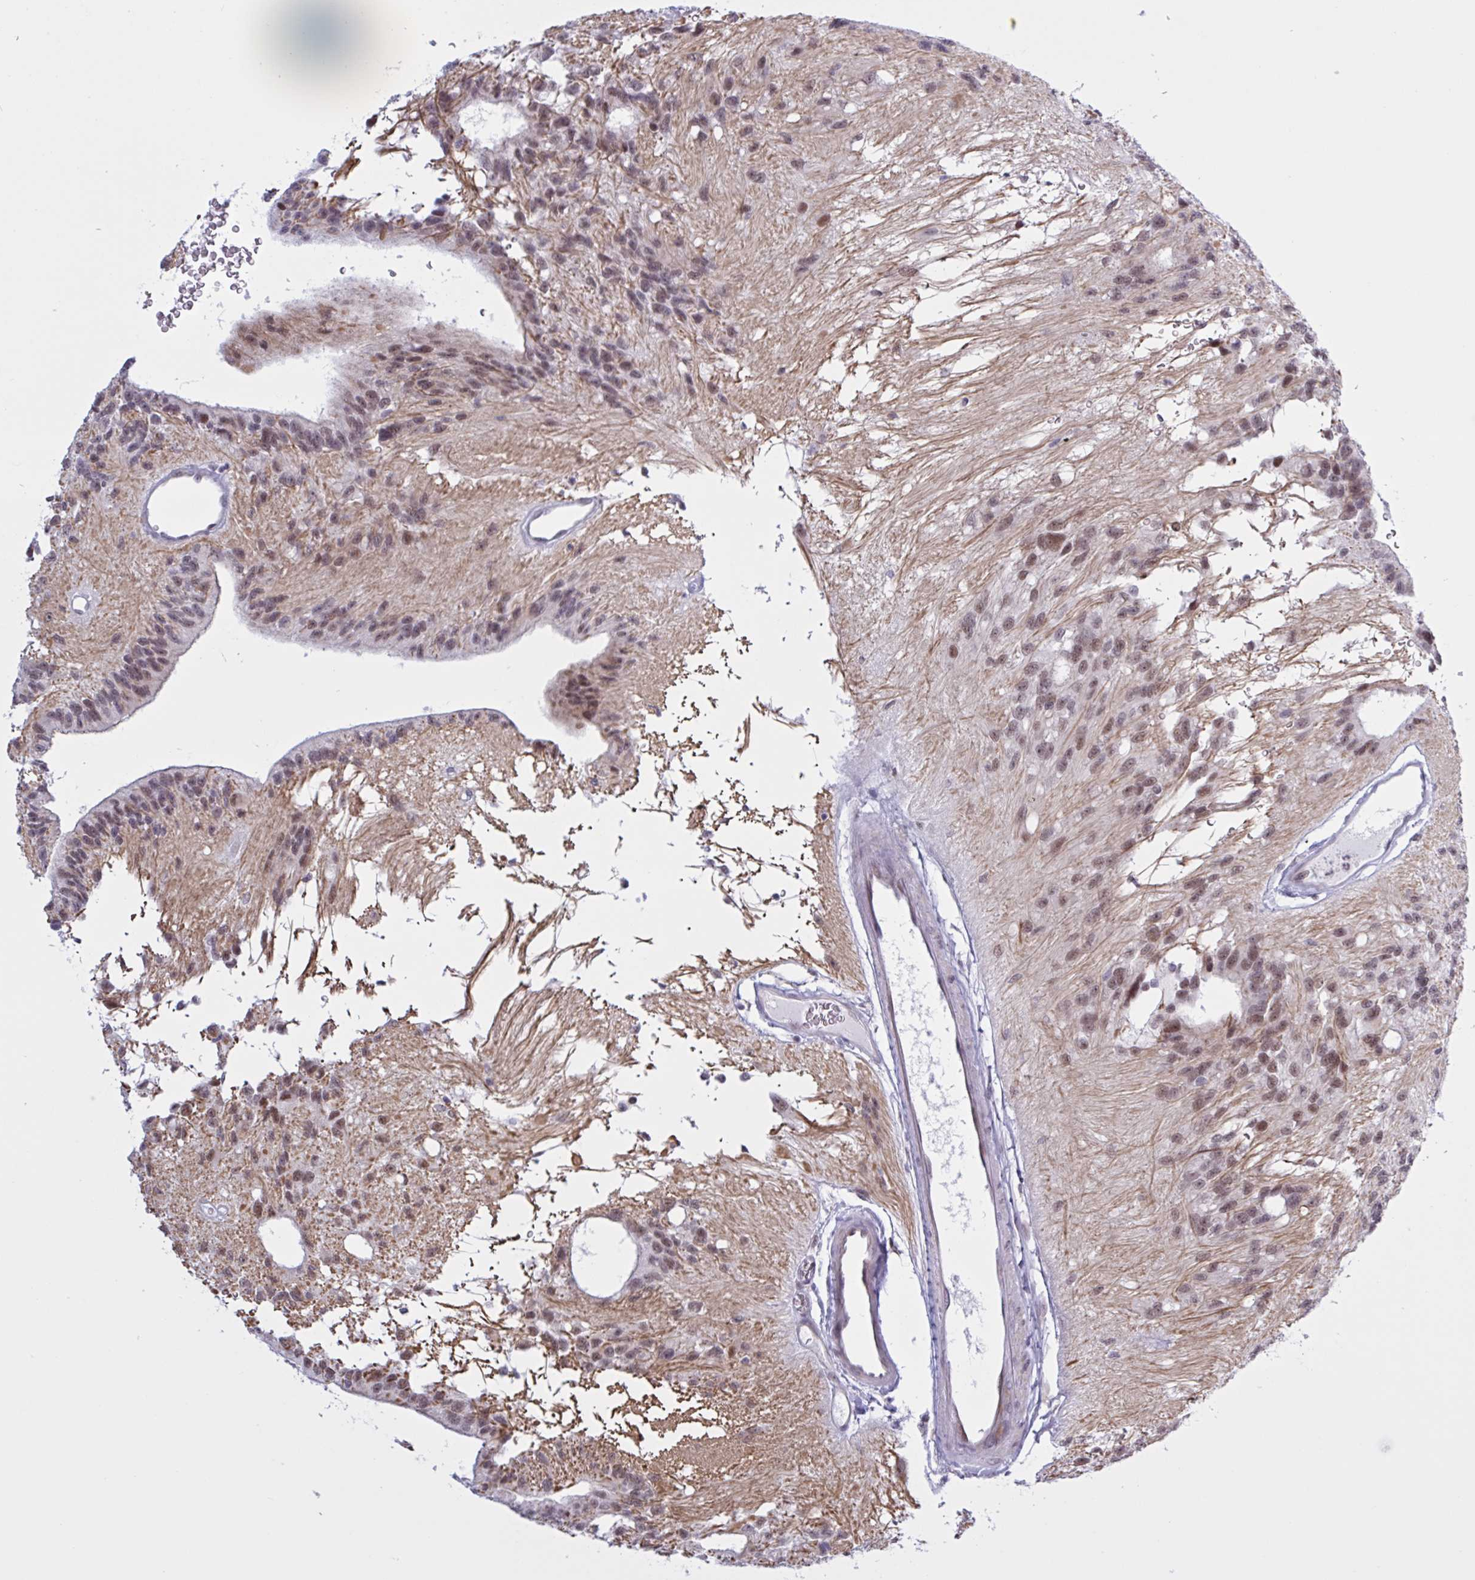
{"staining": {"intensity": "moderate", "quantity": ">75%", "location": "nuclear"}, "tissue": "glioma", "cell_type": "Tumor cells", "image_type": "cancer", "snomed": [{"axis": "morphology", "description": "Glioma, malignant, Low grade"}, {"axis": "topography", "description": "Brain"}], "caption": "DAB (3,3'-diaminobenzidine) immunohistochemical staining of human low-grade glioma (malignant) reveals moderate nuclear protein expression in approximately >75% of tumor cells.", "gene": "PRMT6", "patient": {"sex": "male", "age": 31}}